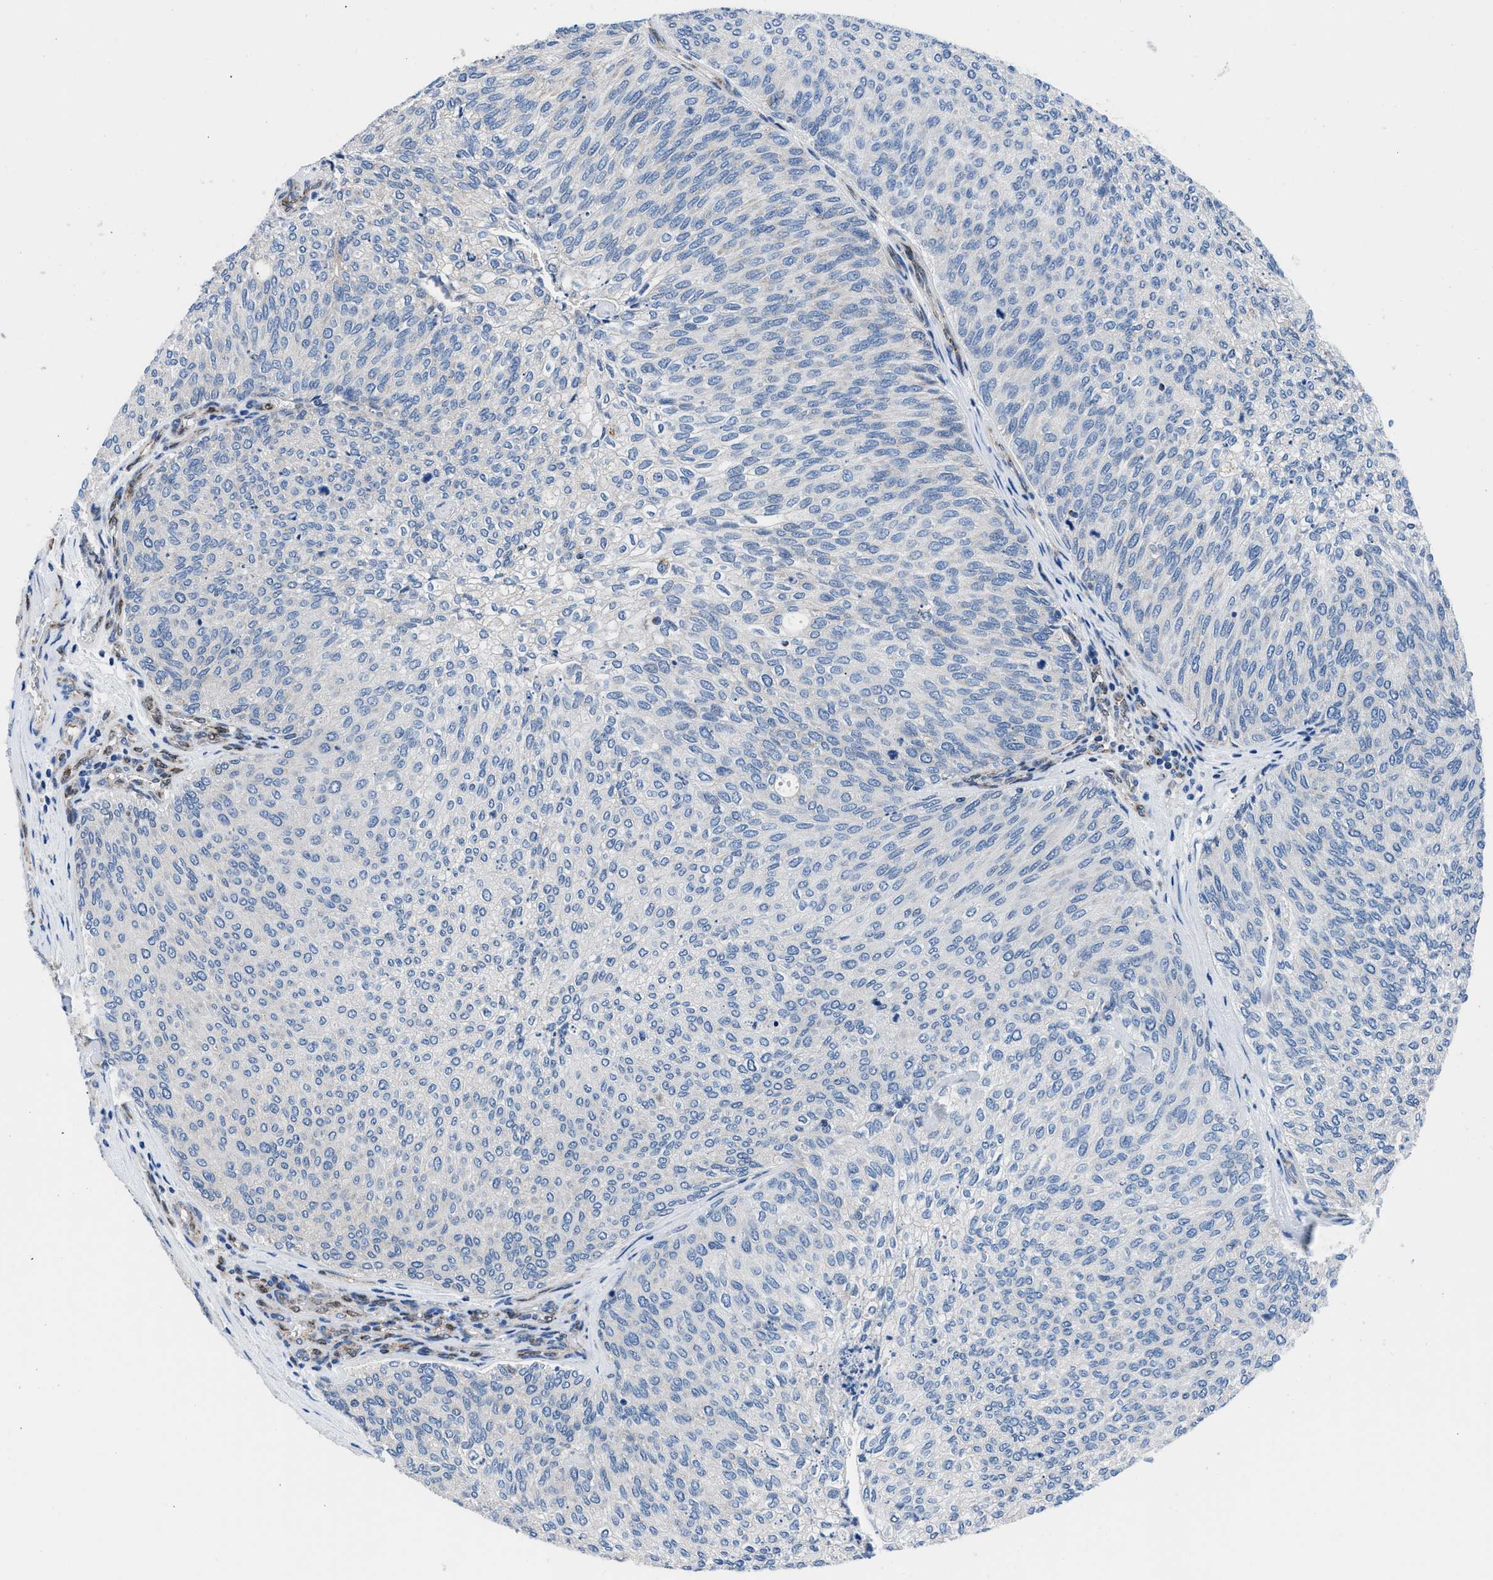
{"staining": {"intensity": "negative", "quantity": "none", "location": "none"}, "tissue": "urothelial cancer", "cell_type": "Tumor cells", "image_type": "cancer", "snomed": [{"axis": "morphology", "description": "Urothelial carcinoma, Low grade"}, {"axis": "topography", "description": "Urinary bladder"}], "caption": "Tumor cells show no significant protein positivity in urothelial carcinoma (low-grade). (Immunohistochemistry (ihc), brightfield microscopy, high magnification).", "gene": "LMO2", "patient": {"sex": "female", "age": 79}}